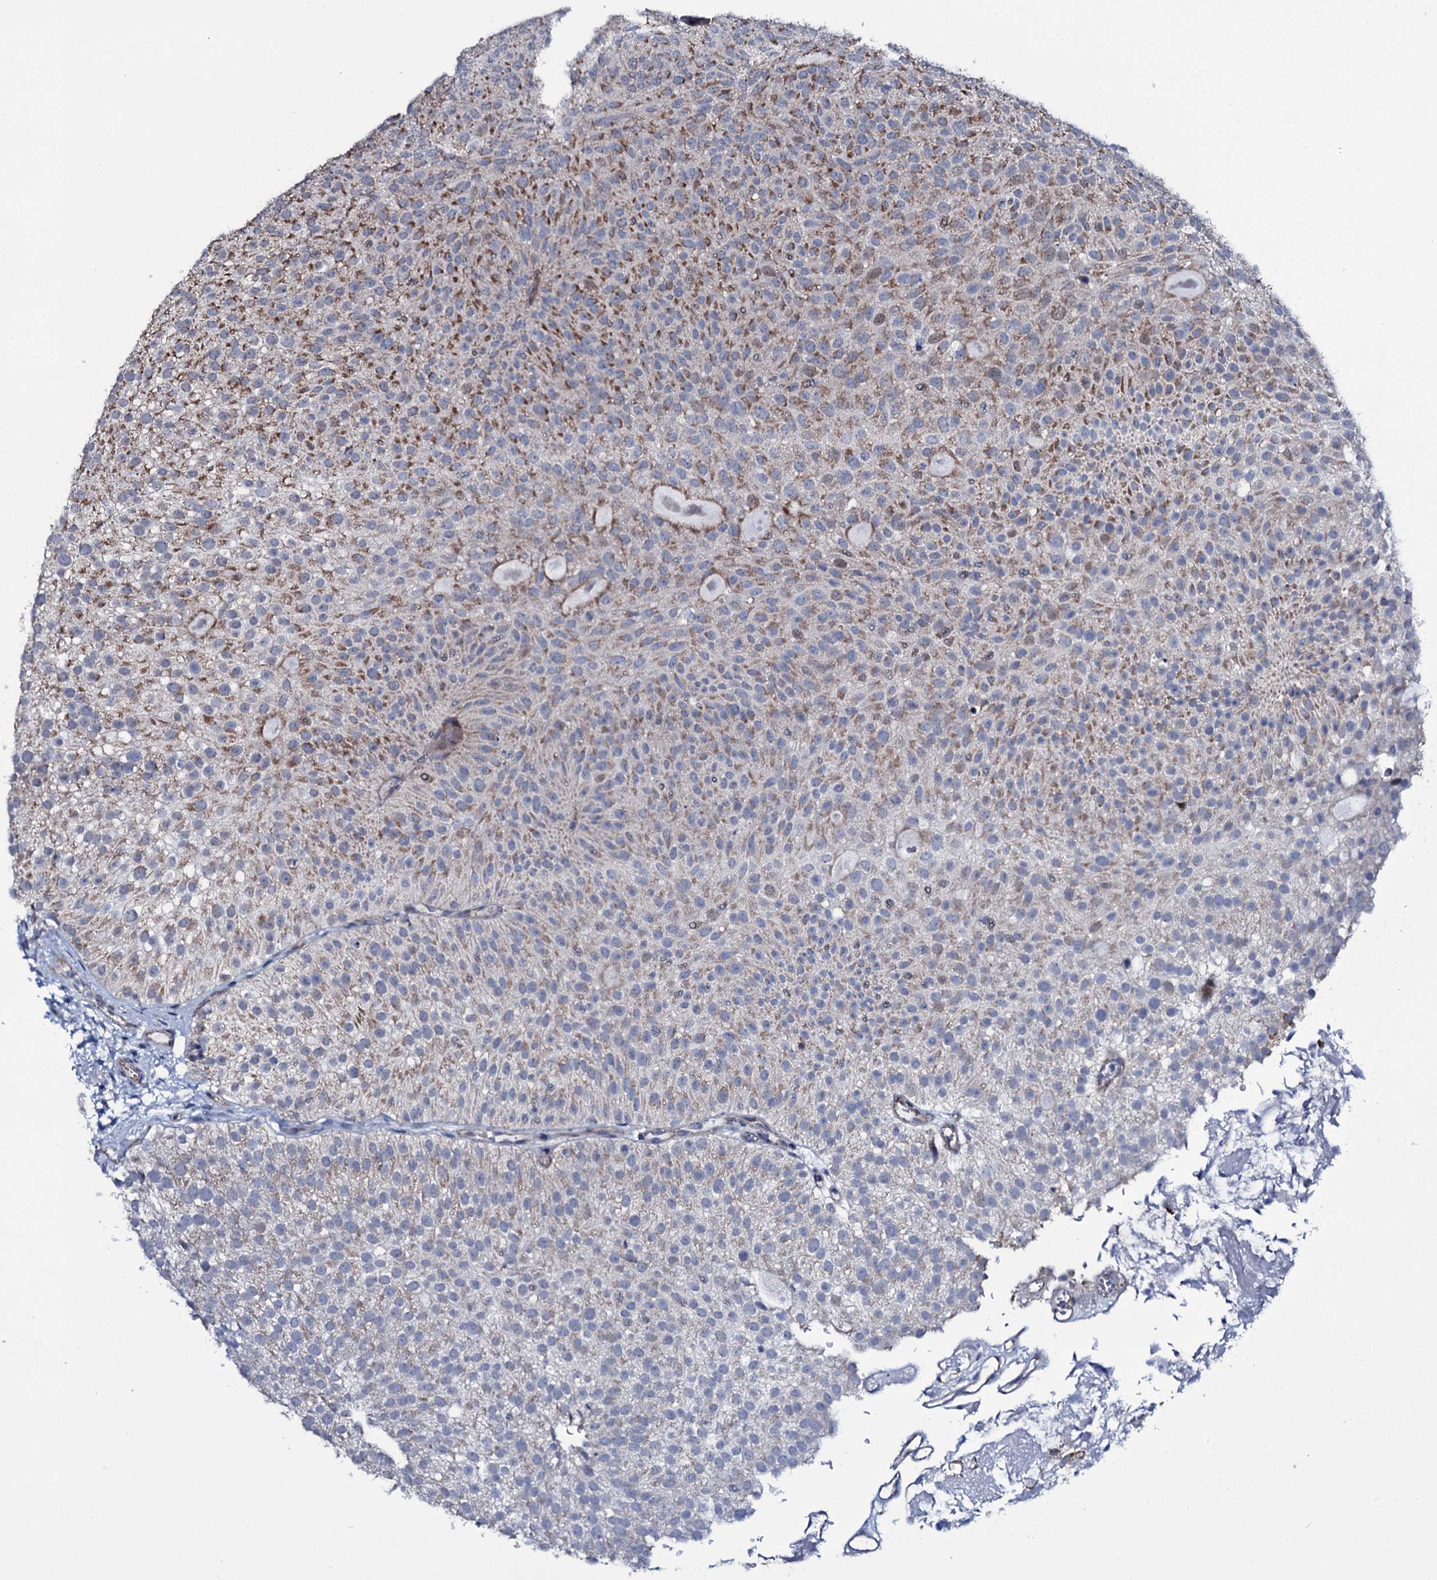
{"staining": {"intensity": "strong", "quantity": "25%-75%", "location": "cytoplasmic/membranous"}, "tissue": "urothelial cancer", "cell_type": "Tumor cells", "image_type": "cancer", "snomed": [{"axis": "morphology", "description": "Urothelial carcinoma, Low grade"}, {"axis": "topography", "description": "Urinary bladder"}], "caption": "Urothelial cancer stained with DAB (3,3'-diaminobenzidine) IHC reveals high levels of strong cytoplasmic/membranous staining in about 25%-75% of tumor cells. (Stains: DAB (3,3'-diaminobenzidine) in brown, nuclei in blue, Microscopy: brightfield microscopy at high magnification).", "gene": "WIPF3", "patient": {"sex": "male", "age": 78}}